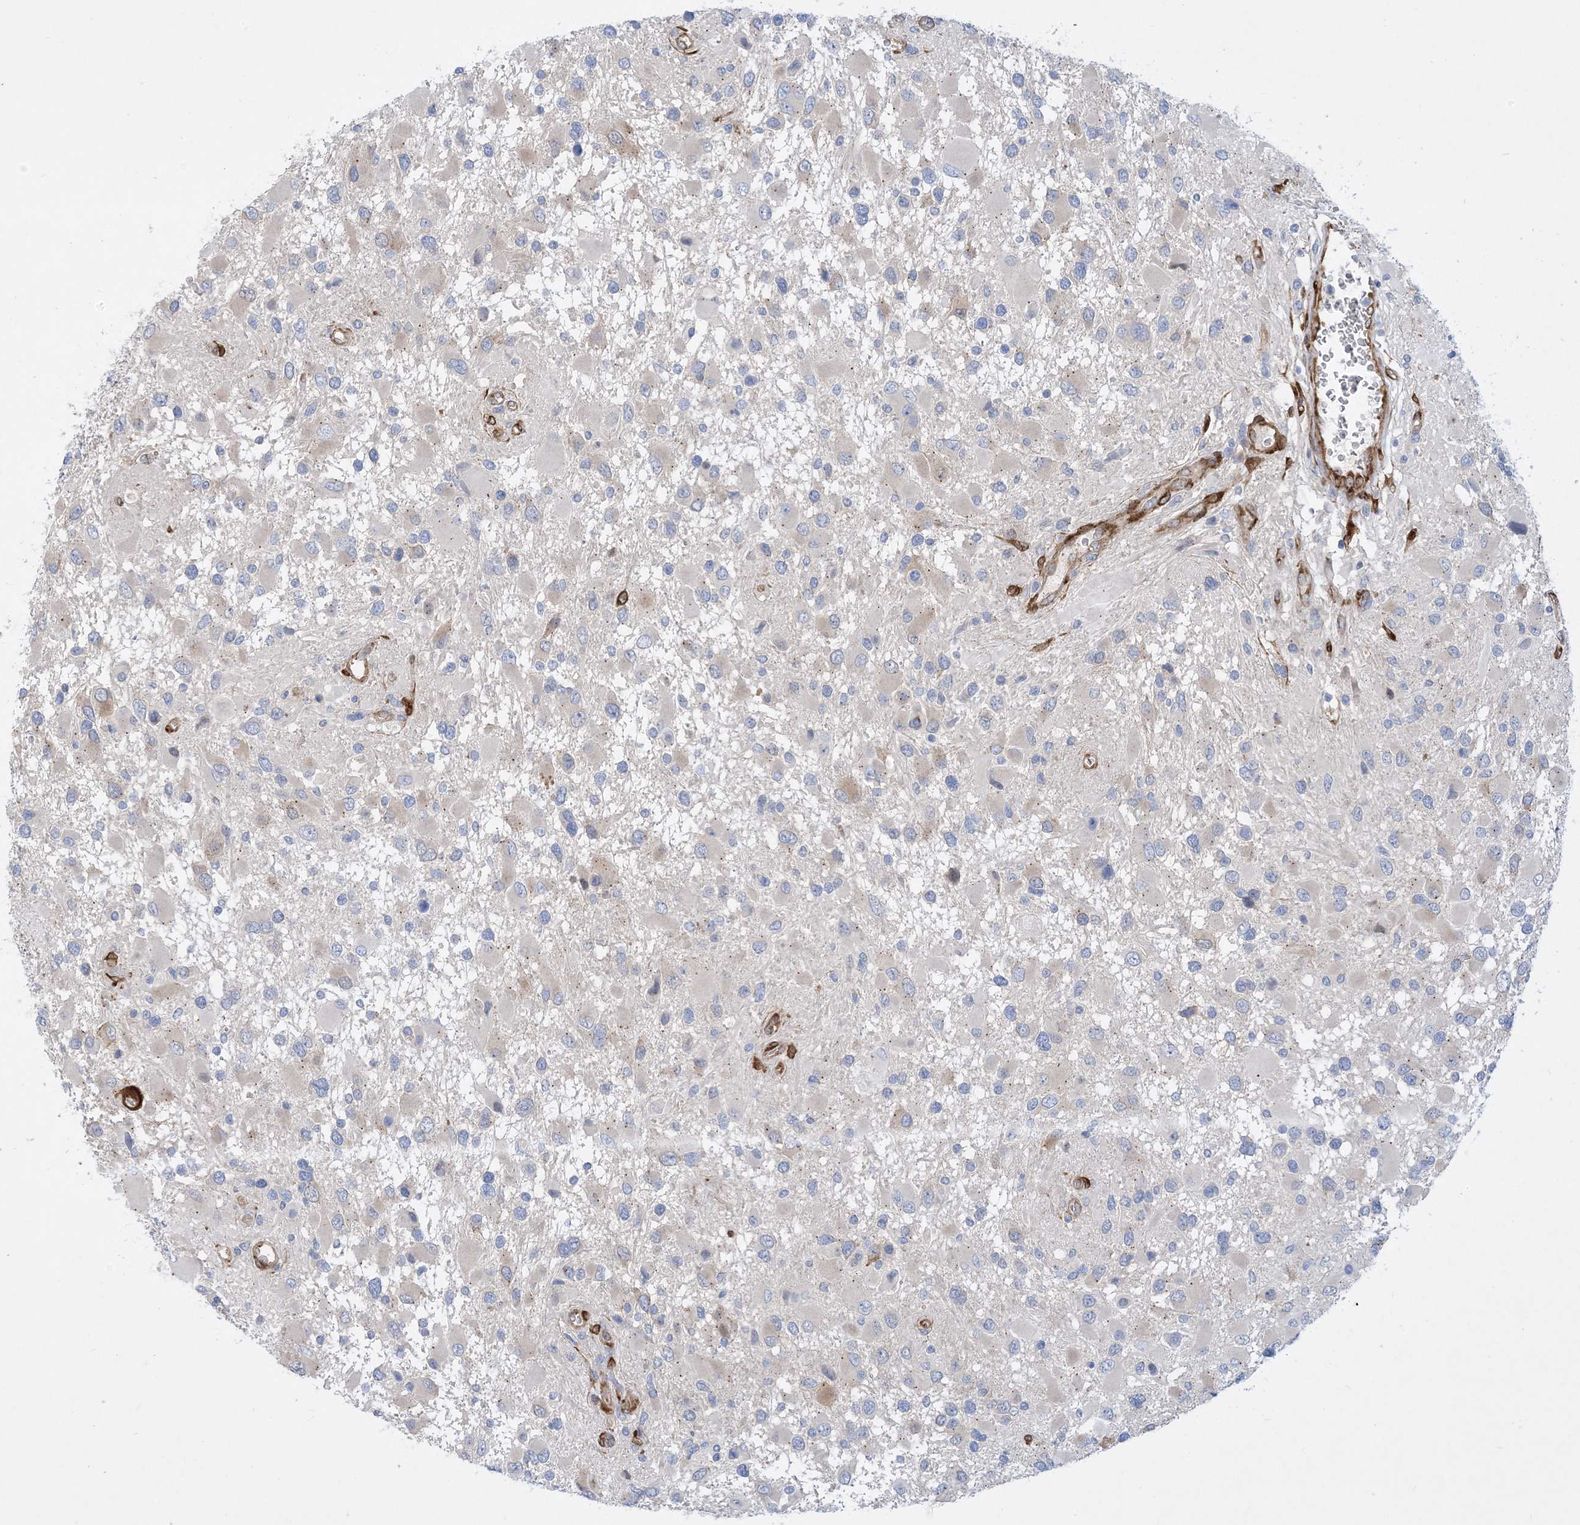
{"staining": {"intensity": "negative", "quantity": "none", "location": "none"}, "tissue": "glioma", "cell_type": "Tumor cells", "image_type": "cancer", "snomed": [{"axis": "morphology", "description": "Glioma, malignant, High grade"}, {"axis": "topography", "description": "Brain"}], "caption": "The histopathology image shows no staining of tumor cells in malignant high-grade glioma.", "gene": "RBMS3", "patient": {"sex": "male", "age": 53}}